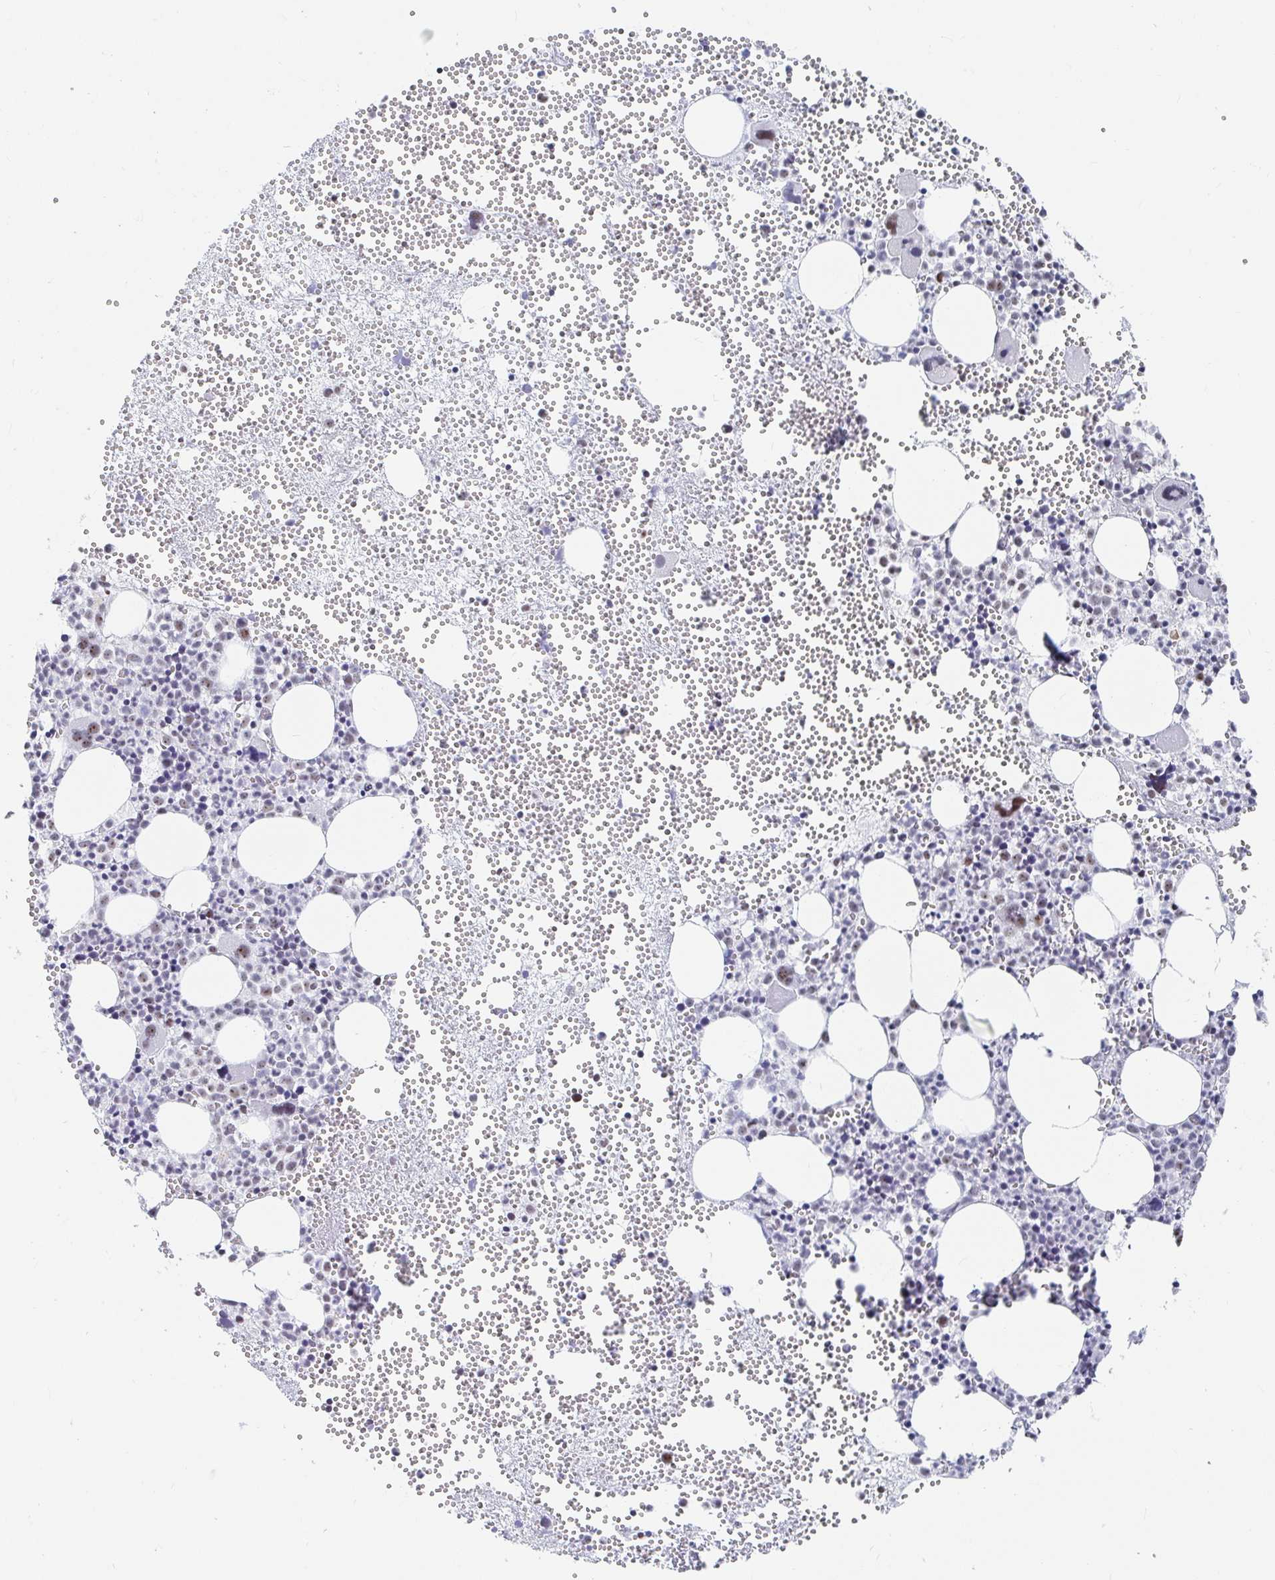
{"staining": {"intensity": "moderate", "quantity": "<25%", "location": "nuclear"}, "tissue": "bone marrow", "cell_type": "Hematopoietic cells", "image_type": "normal", "snomed": [{"axis": "morphology", "description": "Normal tissue, NOS"}, {"axis": "topography", "description": "Bone marrow"}], "caption": "Protein expression analysis of benign bone marrow demonstrates moderate nuclear staining in approximately <25% of hematopoietic cells. Immunohistochemistry (ihc) stains the protein in brown and the nuclei are stained blue.", "gene": "SIRT7", "patient": {"sex": "female", "age": 57}}